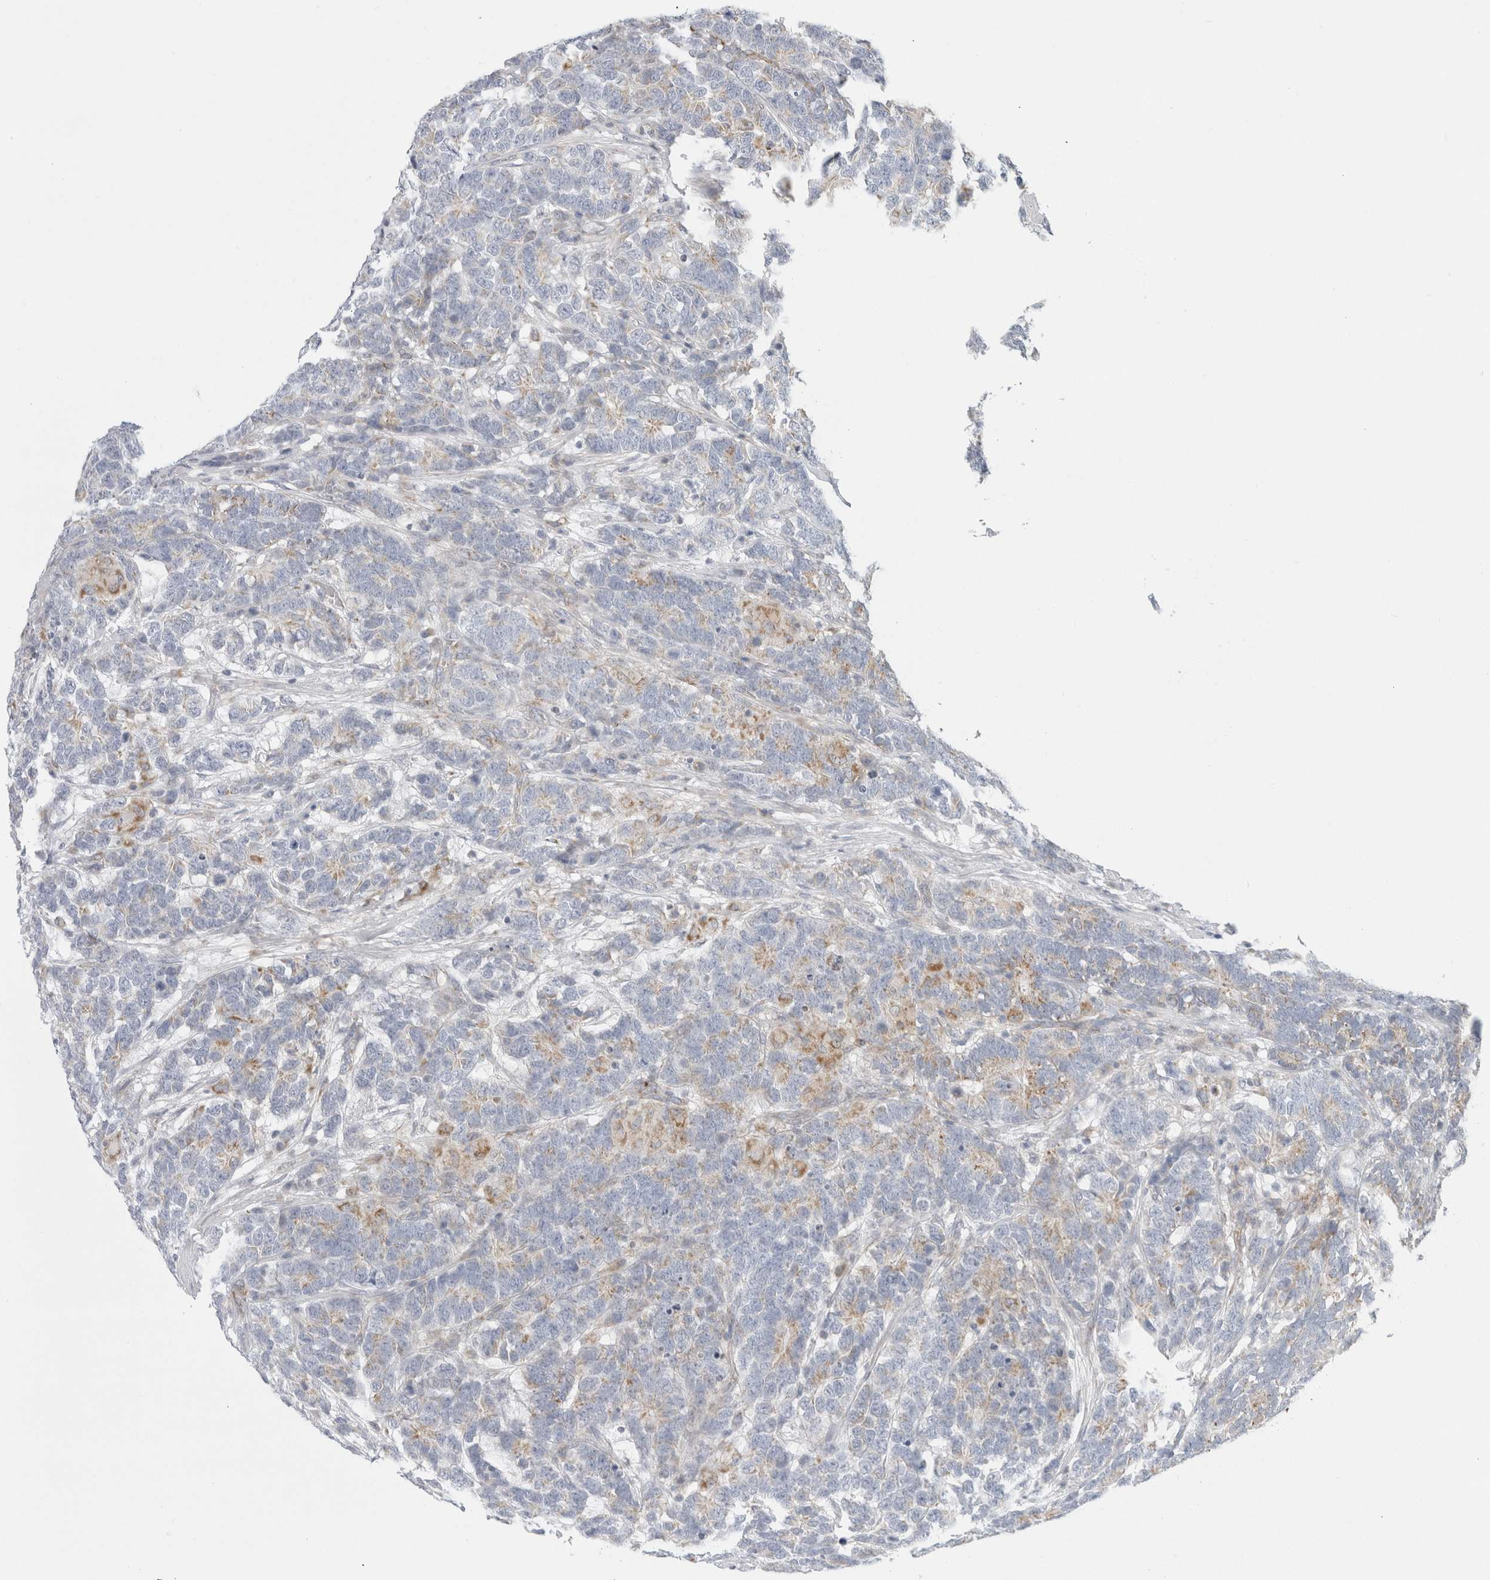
{"staining": {"intensity": "moderate", "quantity": "<25%", "location": "cytoplasmic/membranous"}, "tissue": "testis cancer", "cell_type": "Tumor cells", "image_type": "cancer", "snomed": [{"axis": "morphology", "description": "Carcinoma, Embryonal, NOS"}, {"axis": "topography", "description": "Testis"}], "caption": "DAB immunohistochemical staining of human testis embryonal carcinoma reveals moderate cytoplasmic/membranous protein positivity in about <25% of tumor cells. The staining is performed using DAB brown chromogen to label protein expression. The nuclei are counter-stained blue using hematoxylin.", "gene": "FAHD1", "patient": {"sex": "male", "age": 26}}